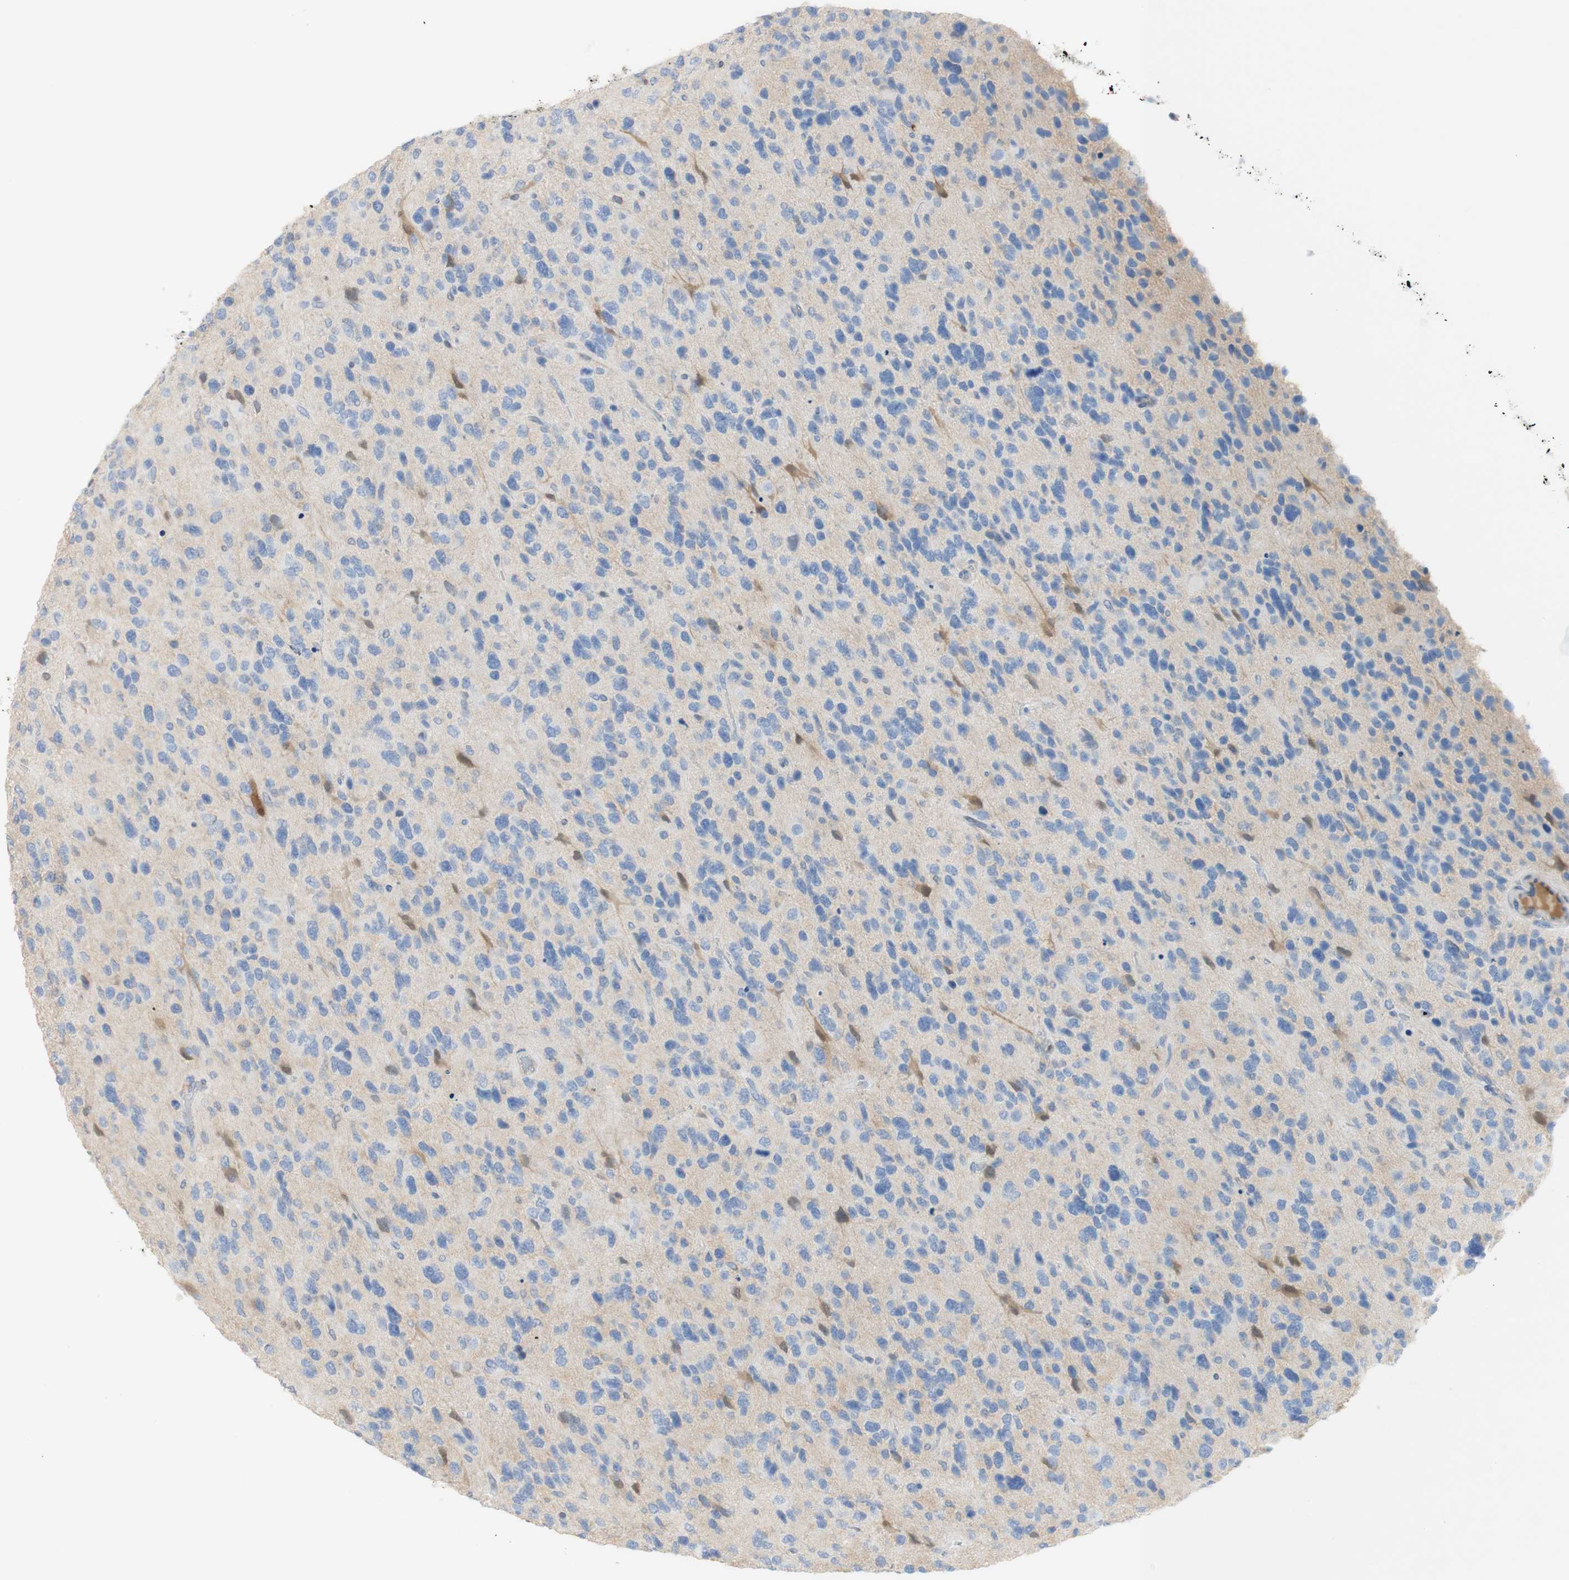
{"staining": {"intensity": "negative", "quantity": "none", "location": "none"}, "tissue": "glioma", "cell_type": "Tumor cells", "image_type": "cancer", "snomed": [{"axis": "morphology", "description": "Glioma, malignant, High grade"}, {"axis": "topography", "description": "Brain"}], "caption": "This is an immunohistochemistry photomicrograph of glioma. There is no staining in tumor cells.", "gene": "SELENBP1", "patient": {"sex": "female", "age": 58}}